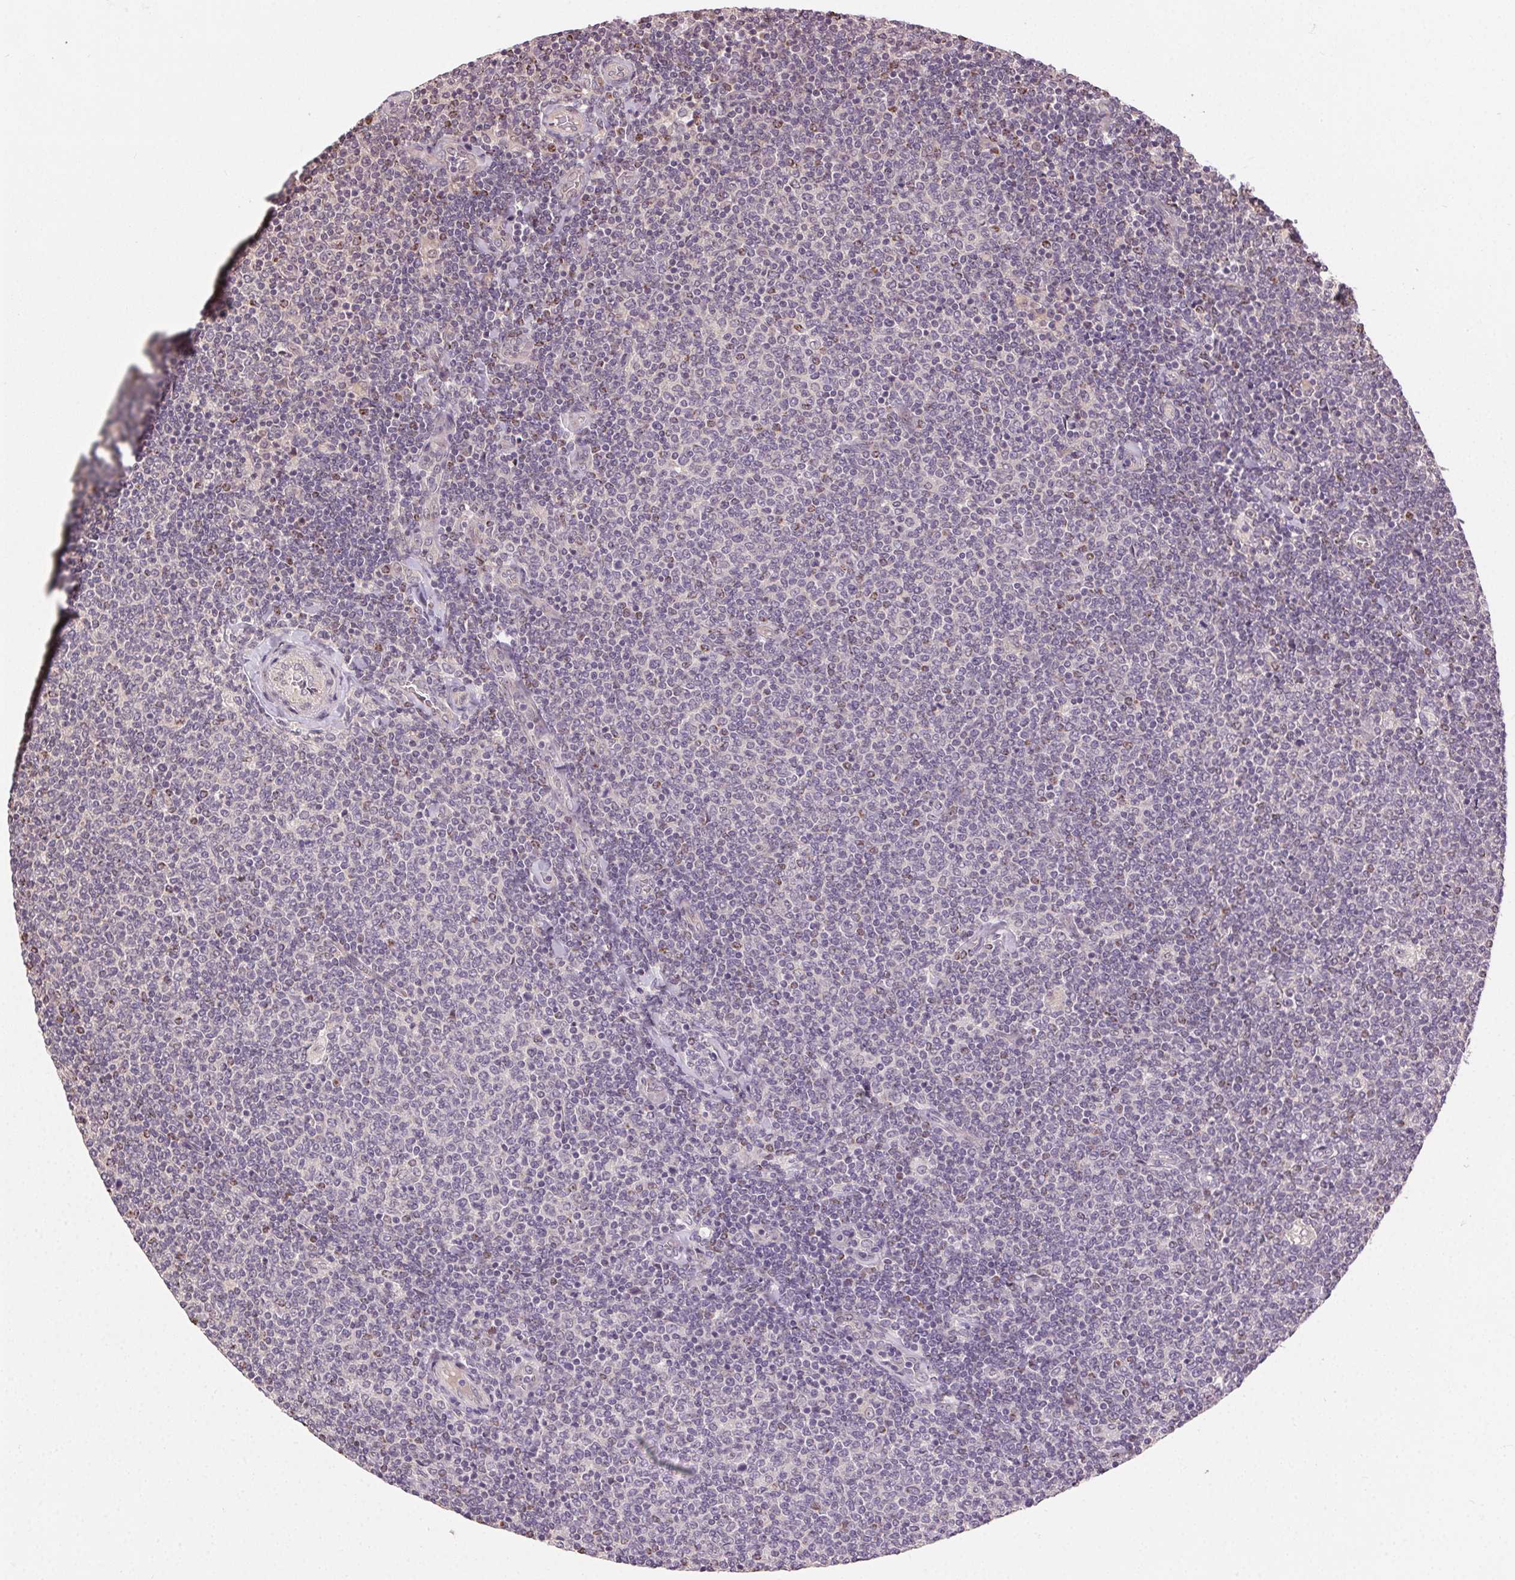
{"staining": {"intensity": "negative", "quantity": "none", "location": "none"}, "tissue": "lymphoma", "cell_type": "Tumor cells", "image_type": "cancer", "snomed": [{"axis": "morphology", "description": "Malignant lymphoma, non-Hodgkin's type, Low grade"}, {"axis": "topography", "description": "Lymph node"}], "caption": "A high-resolution histopathology image shows immunohistochemistry staining of lymphoma, which displays no significant staining in tumor cells.", "gene": "ATP1B3", "patient": {"sex": "male", "age": 52}}